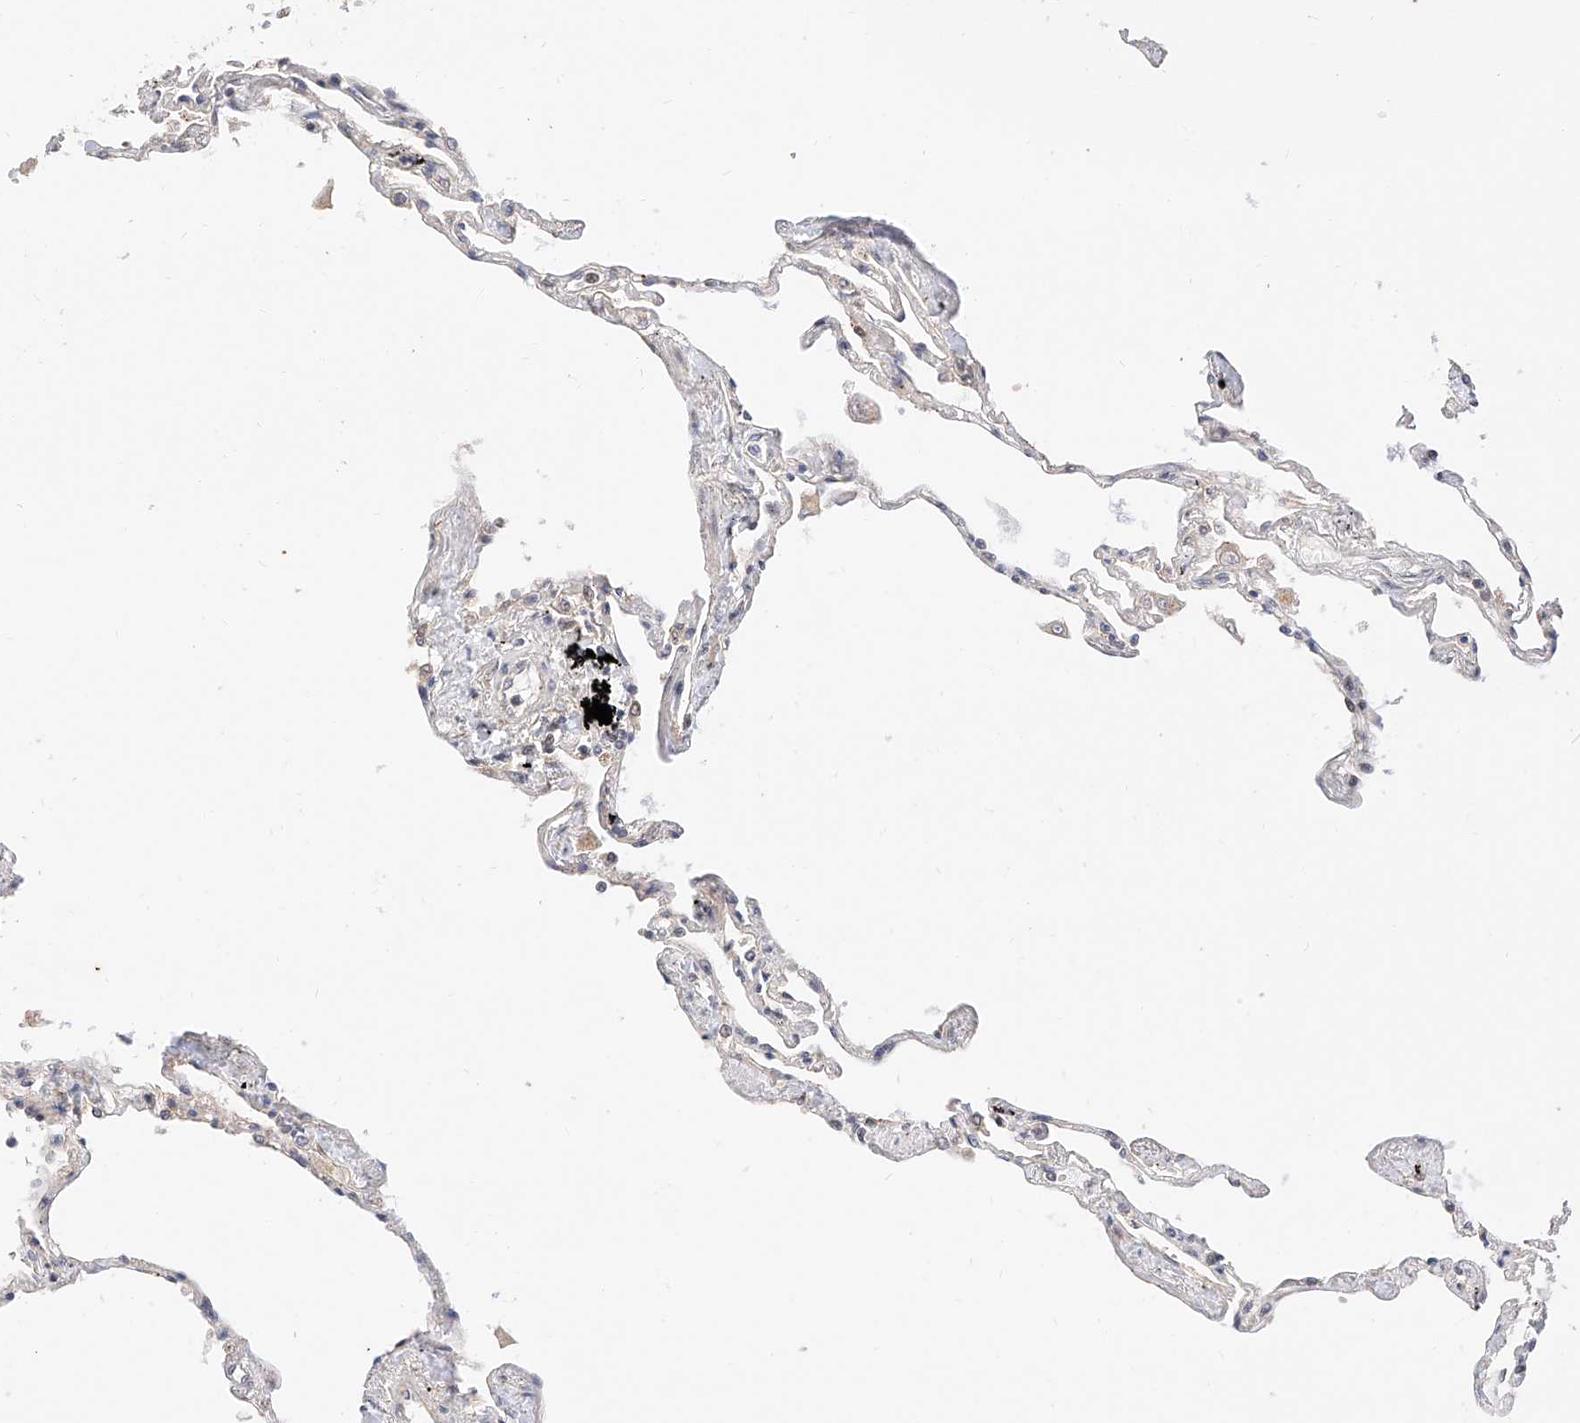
{"staining": {"intensity": "moderate", "quantity": "<25%", "location": "cytoplasmic/membranous"}, "tissue": "lung", "cell_type": "Alveolar cells", "image_type": "normal", "snomed": [{"axis": "morphology", "description": "Normal tissue, NOS"}, {"axis": "topography", "description": "Lung"}], "caption": "Moderate cytoplasmic/membranous protein expression is present in approximately <25% of alveolar cells in lung. The protein of interest is shown in brown color, while the nuclei are stained blue.", "gene": "EIF4H", "patient": {"sex": "female", "age": 67}}